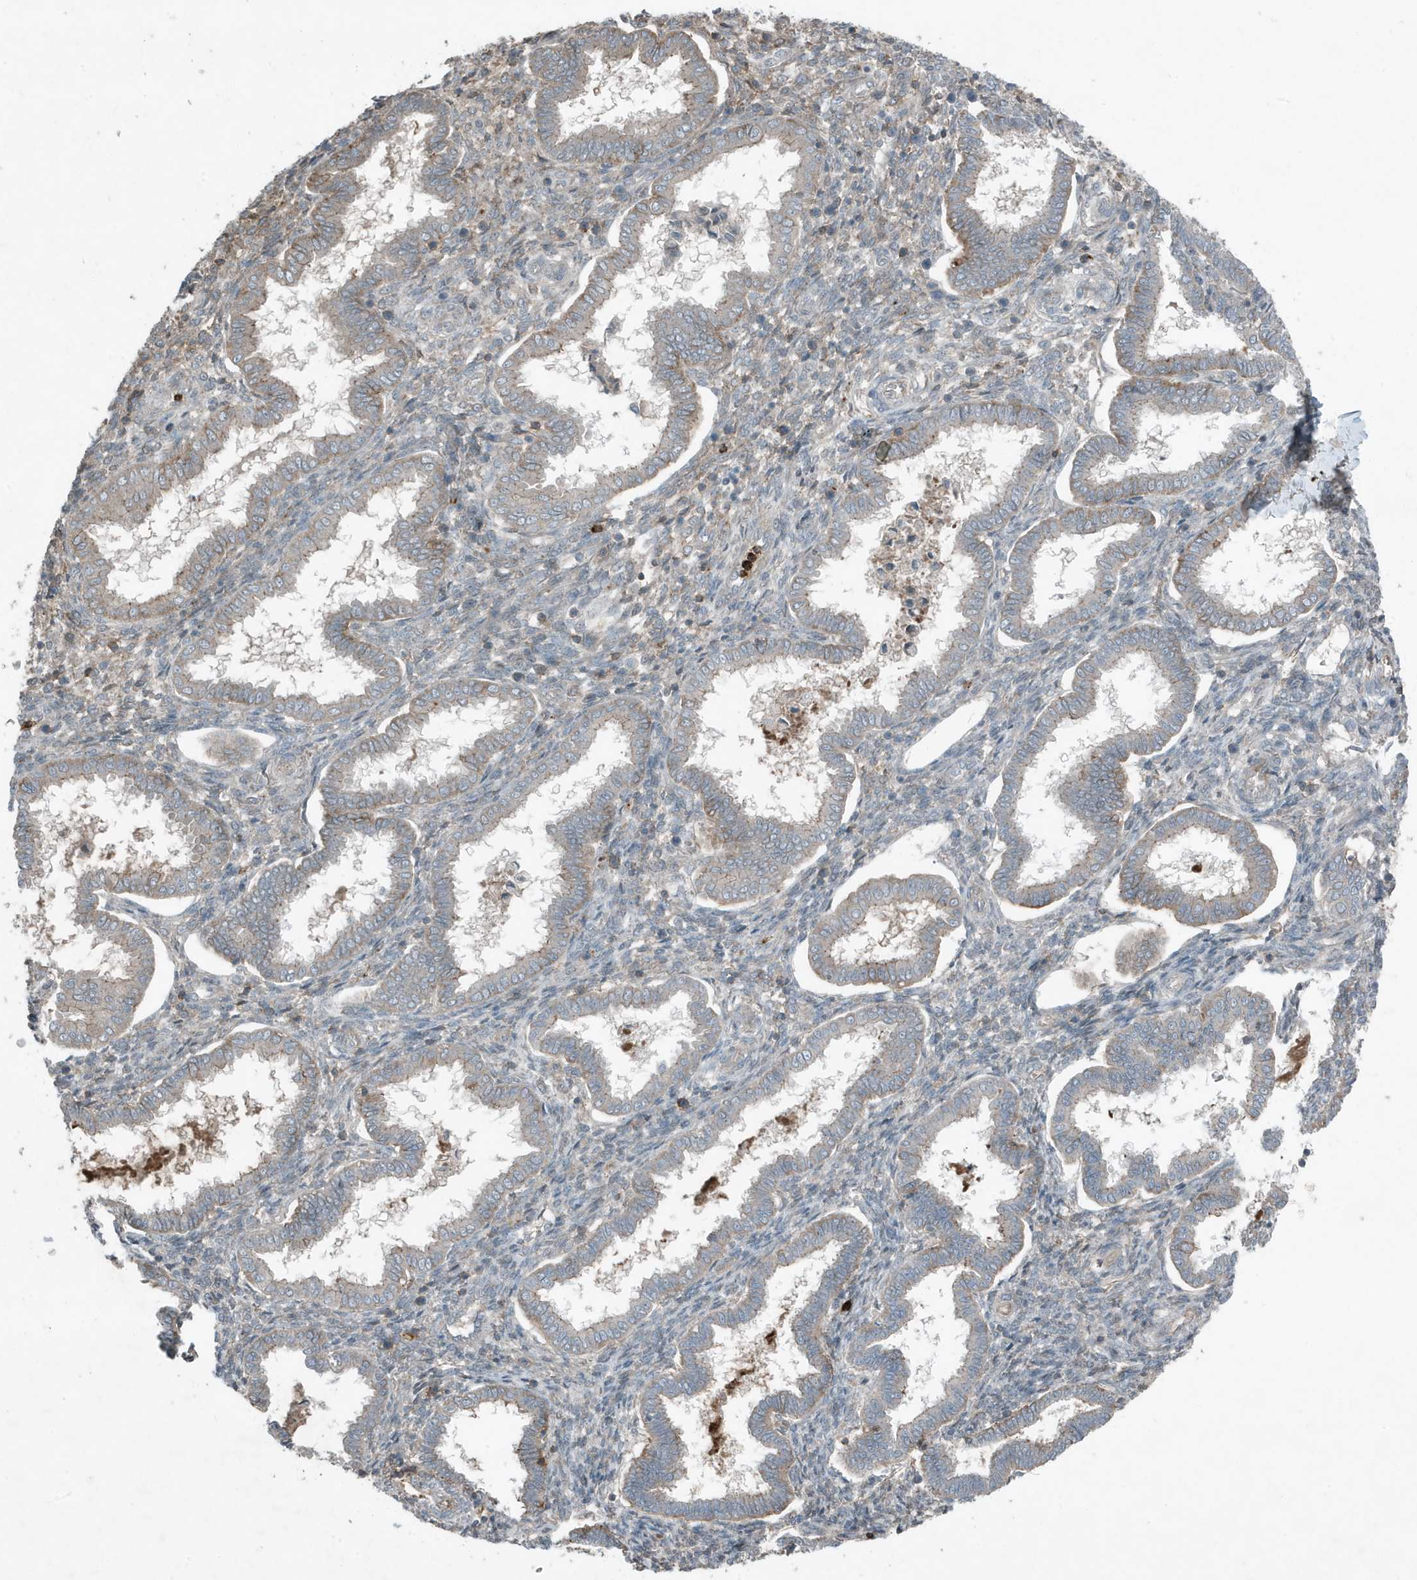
{"staining": {"intensity": "negative", "quantity": "none", "location": "none"}, "tissue": "endometrium", "cell_type": "Cells in endometrial stroma", "image_type": "normal", "snomed": [{"axis": "morphology", "description": "Normal tissue, NOS"}, {"axis": "topography", "description": "Endometrium"}], "caption": "Immunohistochemistry histopathology image of benign endometrium: human endometrium stained with DAB (3,3'-diaminobenzidine) shows no significant protein expression in cells in endometrial stroma. (Stains: DAB (3,3'-diaminobenzidine) immunohistochemistry (IHC) with hematoxylin counter stain, Microscopy: brightfield microscopy at high magnification).", "gene": "DAPP1", "patient": {"sex": "female", "age": 24}}